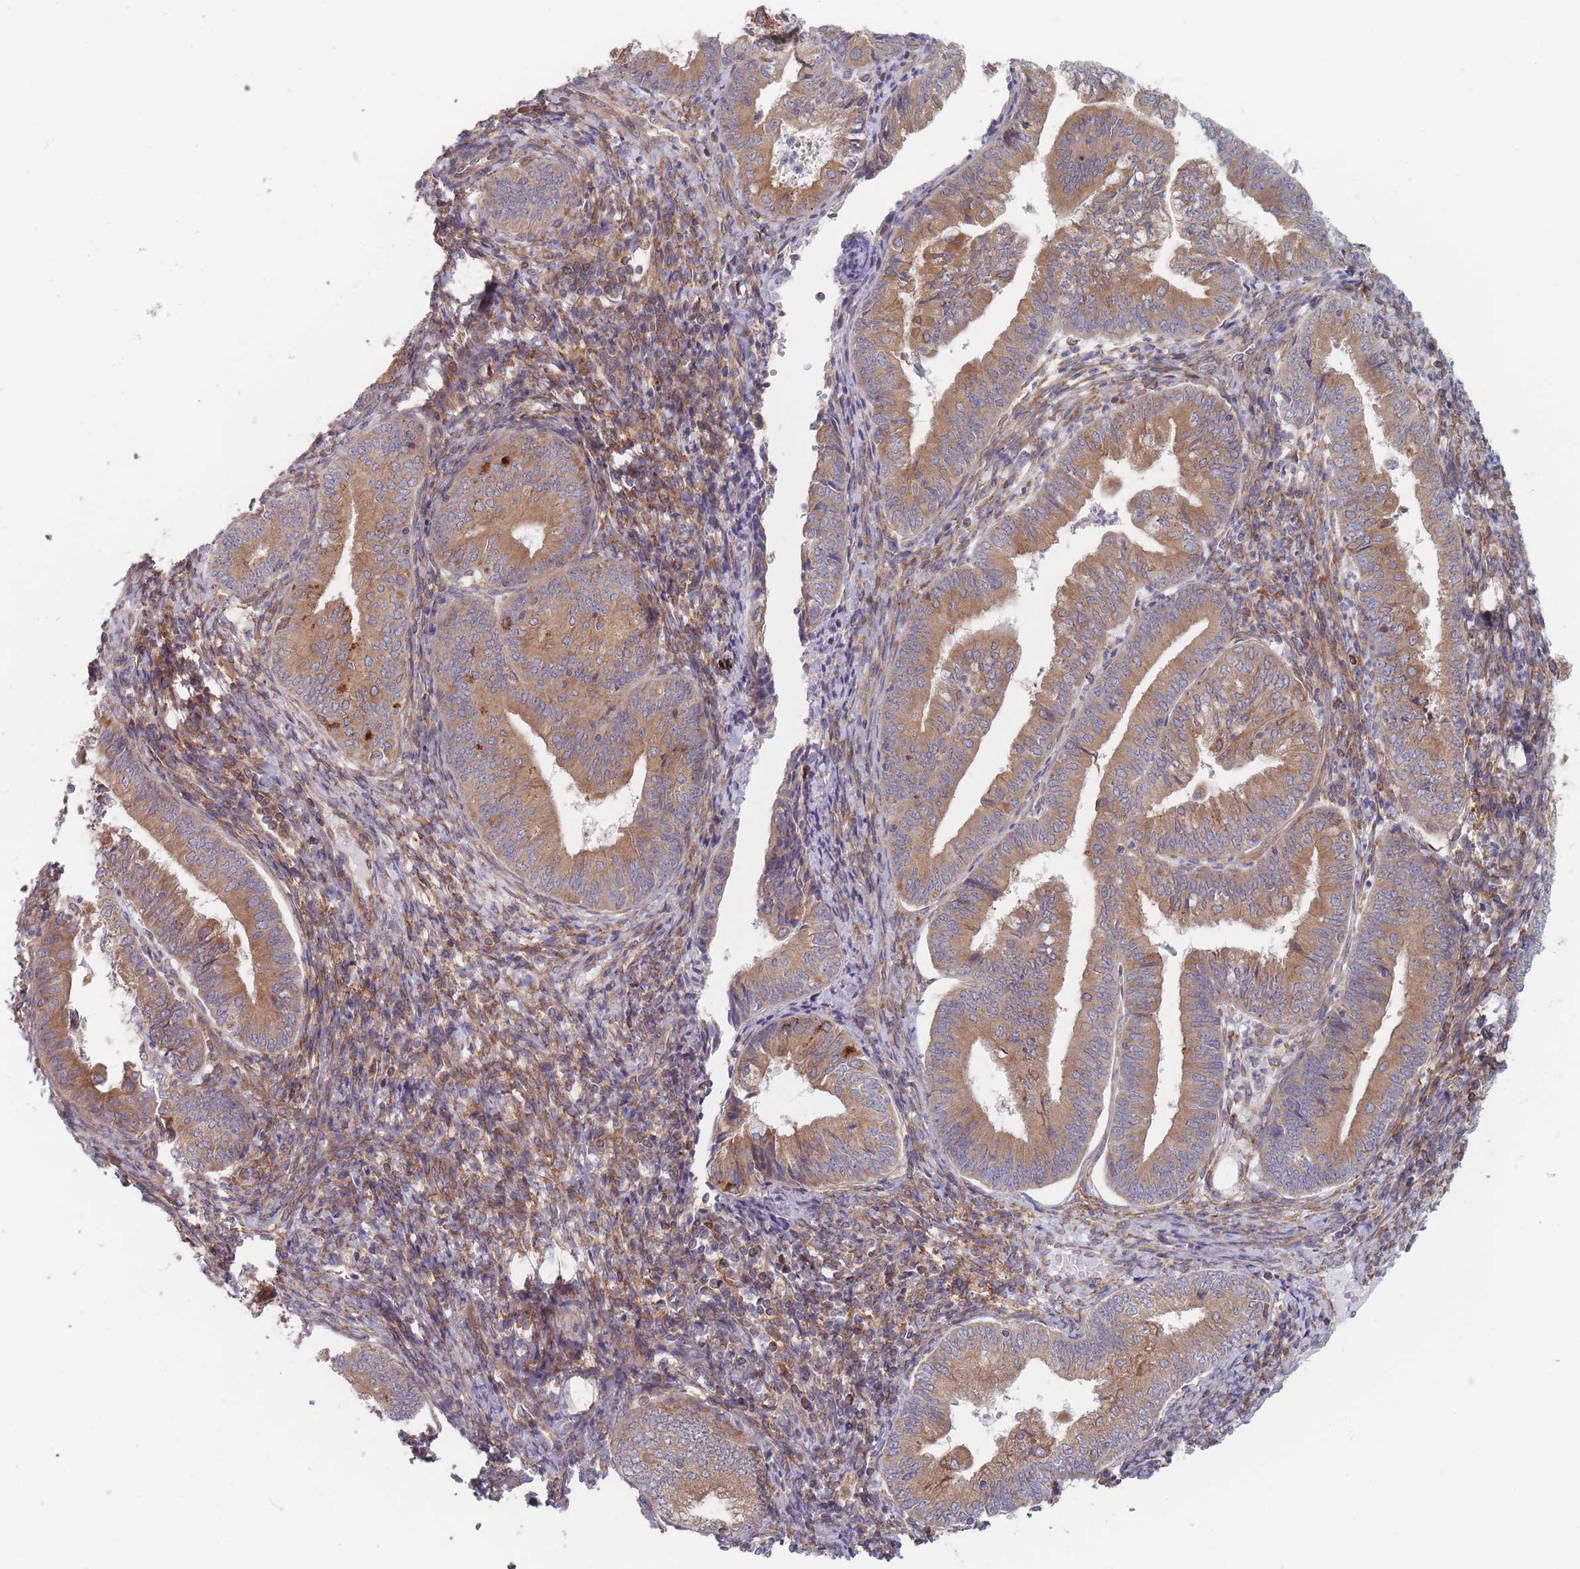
{"staining": {"intensity": "moderate", "quantity": ">75%", "location": "cytoplasmic/membranous"}, "tissue": "endometrial cancer", "cell_type": "Tumor cells", "image_type": "cancer", "snomed": [{"axis": "morphology", "description": "Adenocarcinoma, NOS"}, {"axis": "topography", "description": "Endometrium"}], "caption": "Immunohistochemical staining of human adenocarcinoma (endometrial) shows medium levels of moderate cytoplasmic/membranous positivity in approximately >75% of tumor cells.", "gene": "KDSR", "patient": {"sex": "female", "age": 55}}